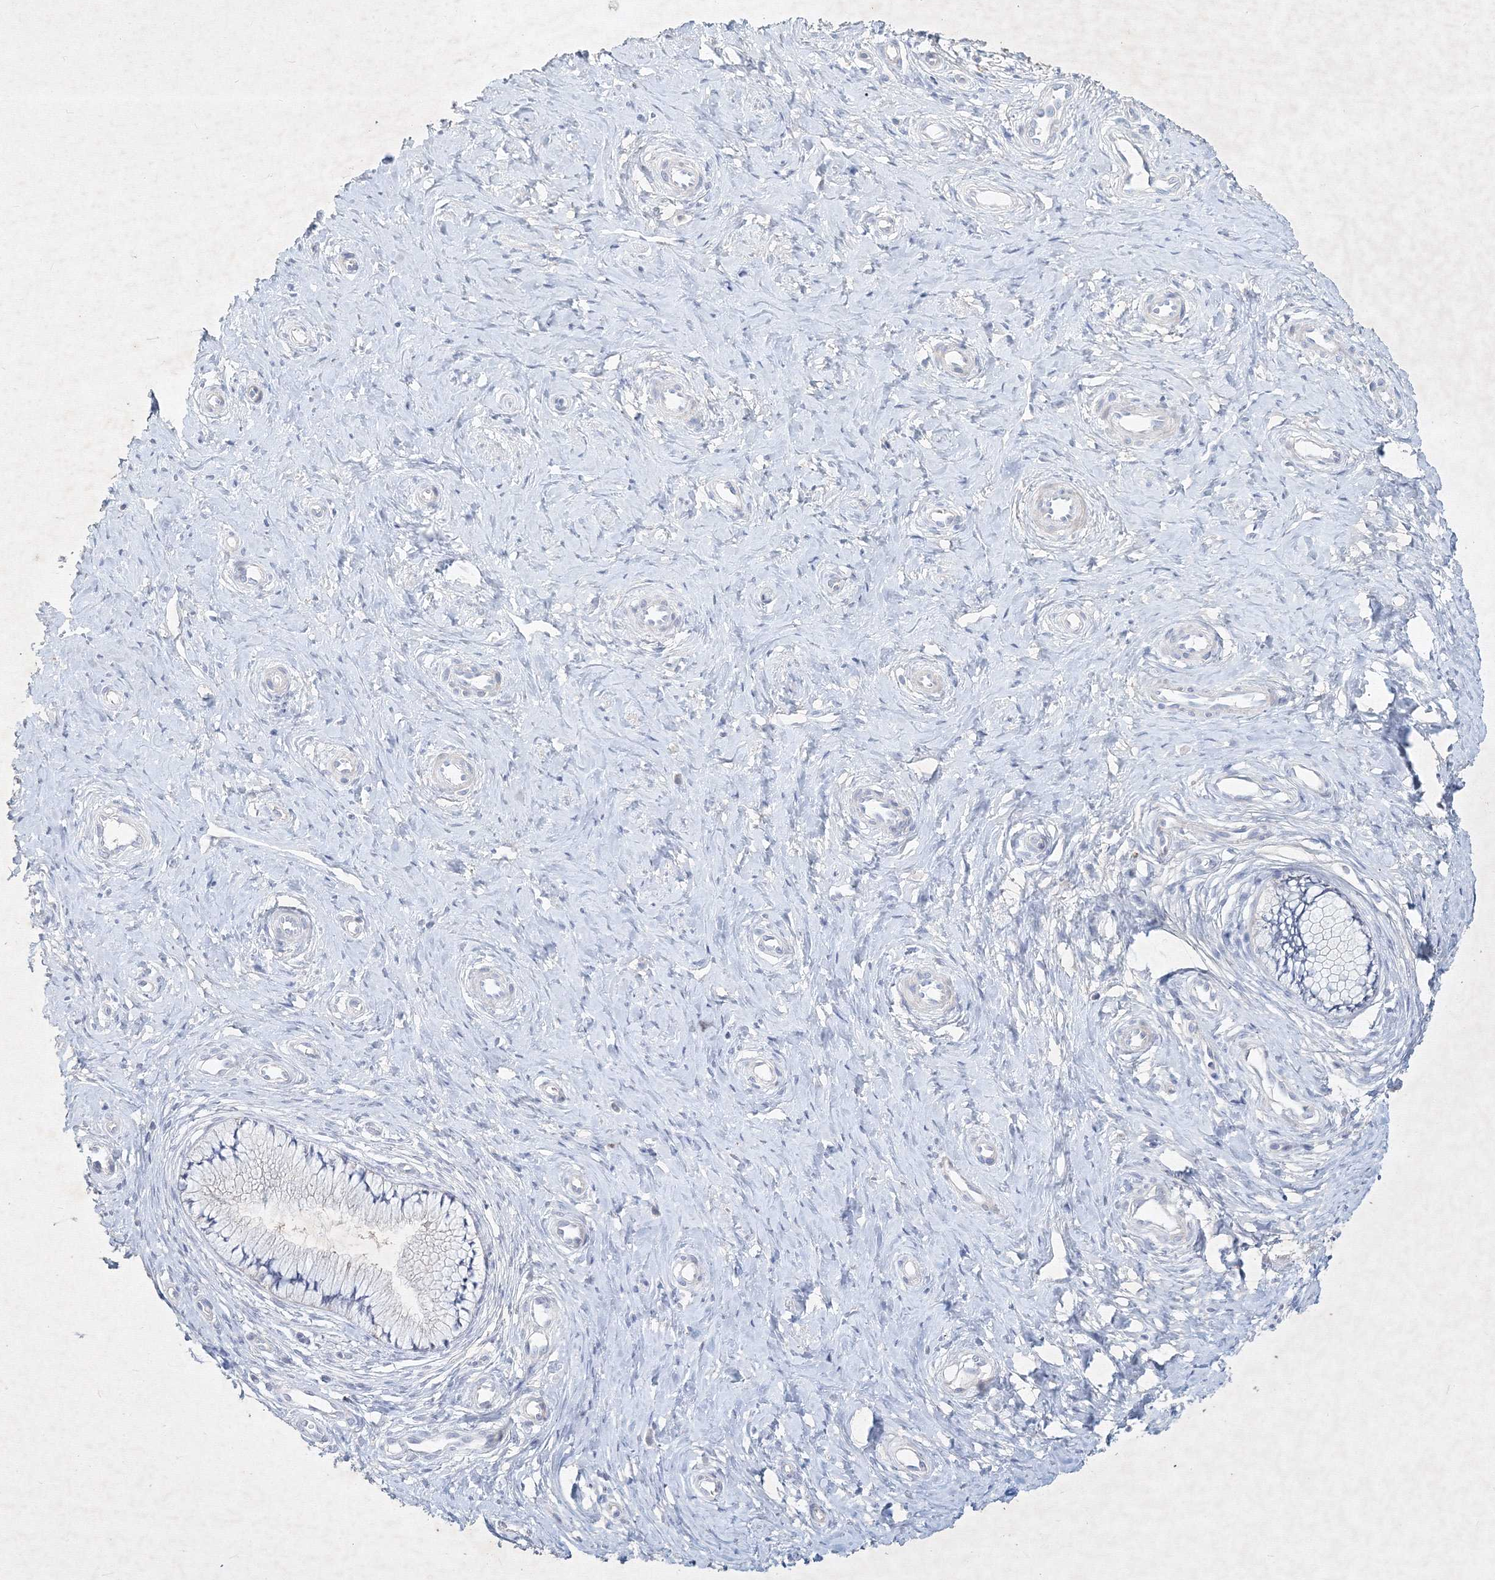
{"staining": {"intensity": "negative", "quantity": "none", "location": "none"}, "tissue": "cervix", "cell_type": "Glandular cells", "image_type": "normal", "snomed": [{"axis": "morphology", "description": "Normal tissue, NOS"}, {"axis": "topography", "description": "Cervix"}], "caption": "The immunohistochemistry micrograph has no significant staining in glandular cells of cervix.", "gene": "CXXC4", "patient": {"sex": "female", "age": 36}}